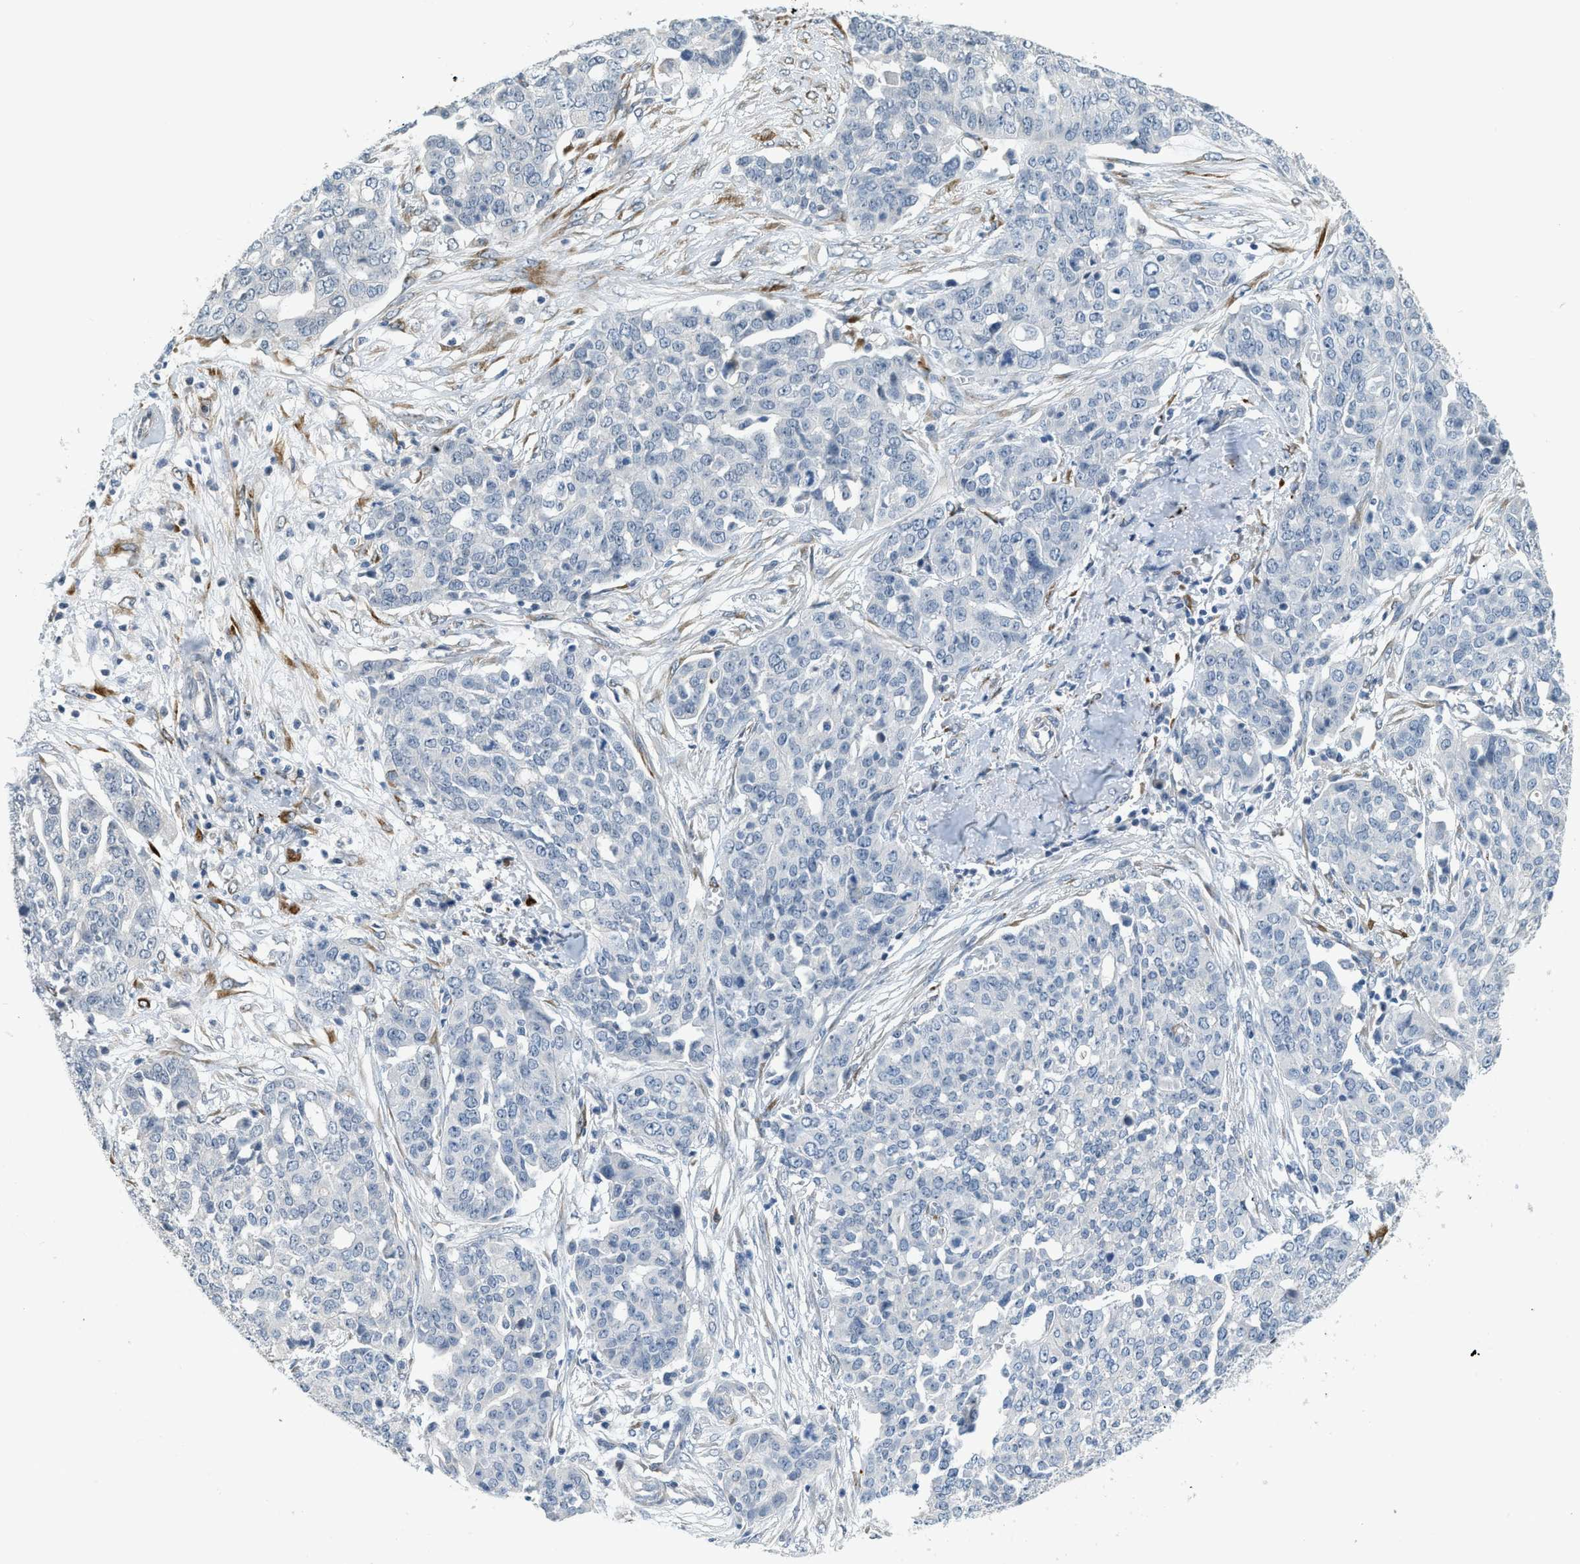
{"staining": {"intensity": "negative", "quantity": "none", "location": "none"}, "tissue": "ovarian cancer", "cell_type": "Tumor cells", "image_type": "cancer", "snomed": [{"axis": "morphology", "description": "Cystadenocarcinoma, serous, NOS"}, {"axis": "topography", "description": "Soft tissue"}, {"axis": "topography", "description": "Ovary"}], "caption": "Immunohistochemical staining of human ovarian cancer (serous cystadenocarcinoma) displays no significant expression in tumor cells. (Brightfield microscopy of DAB immunohistochemistry (IHC) at high magnification).", "gene": "TMEM154", "patient": {"sex": "female", "age": 57}}